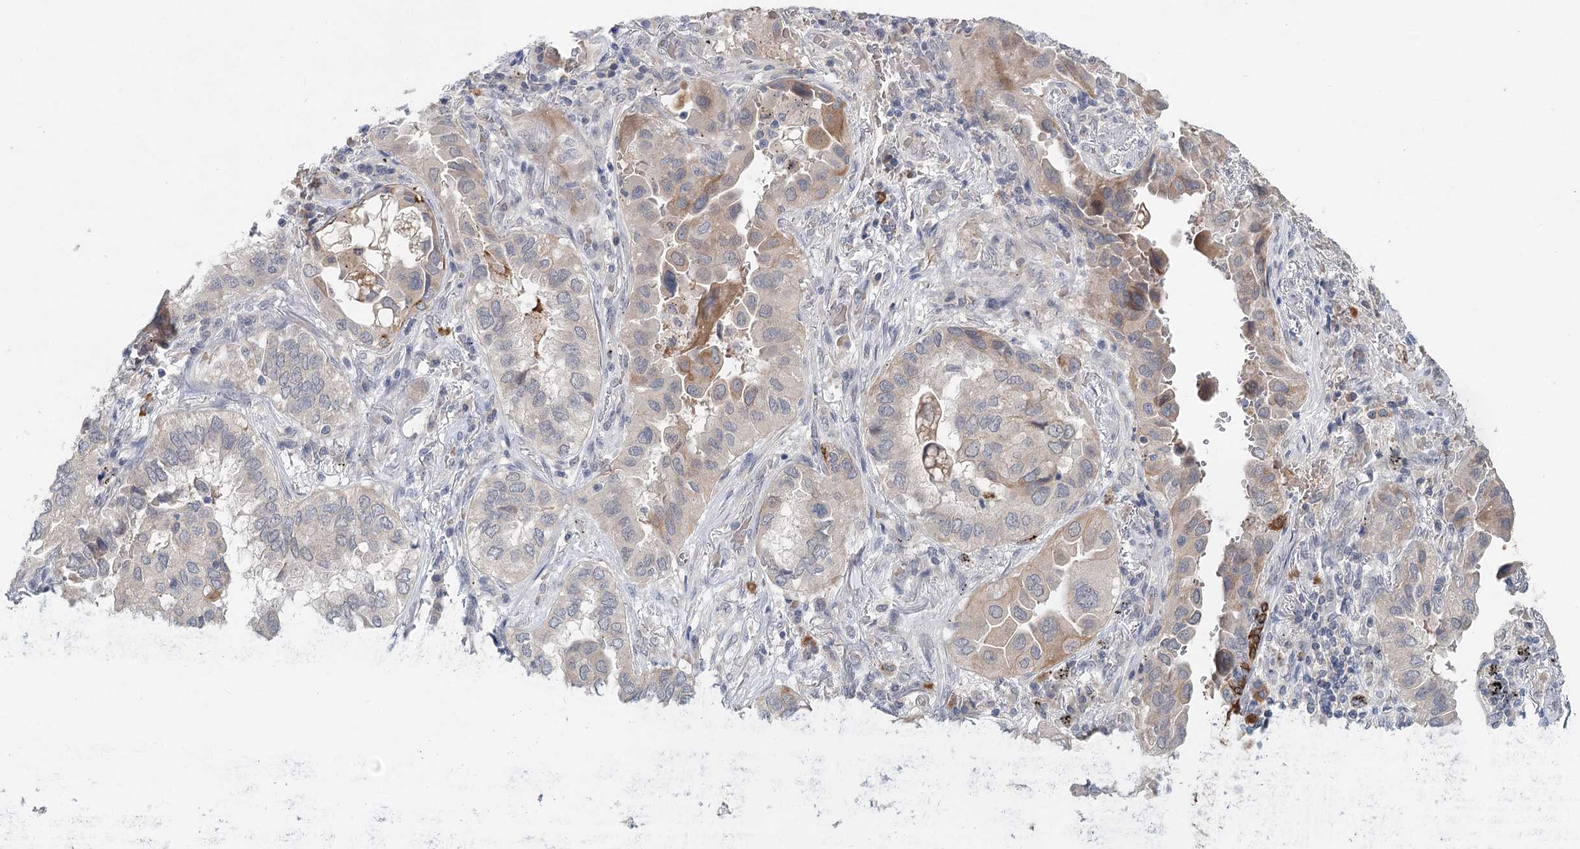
{"staining": {"intensity": "moderate", "quantity": "25%-75%", "location": "cytoplasmic/membranous"}, "tissue": "lung cancer", "cell_type": "Tumor cells", "image_type": "cancer", "snomed": [{"axis": "morphology", "description": "Adenocarcinoma, NOS"}, {"axis": "topography", "description": "Lung"}], "caption": "Human adenocarcinoma (lung) stained with a protein marker shows moderate staining in tumor cells.", "gene": "FBXO7", "patient": {"sex": "female", "age": 76}}